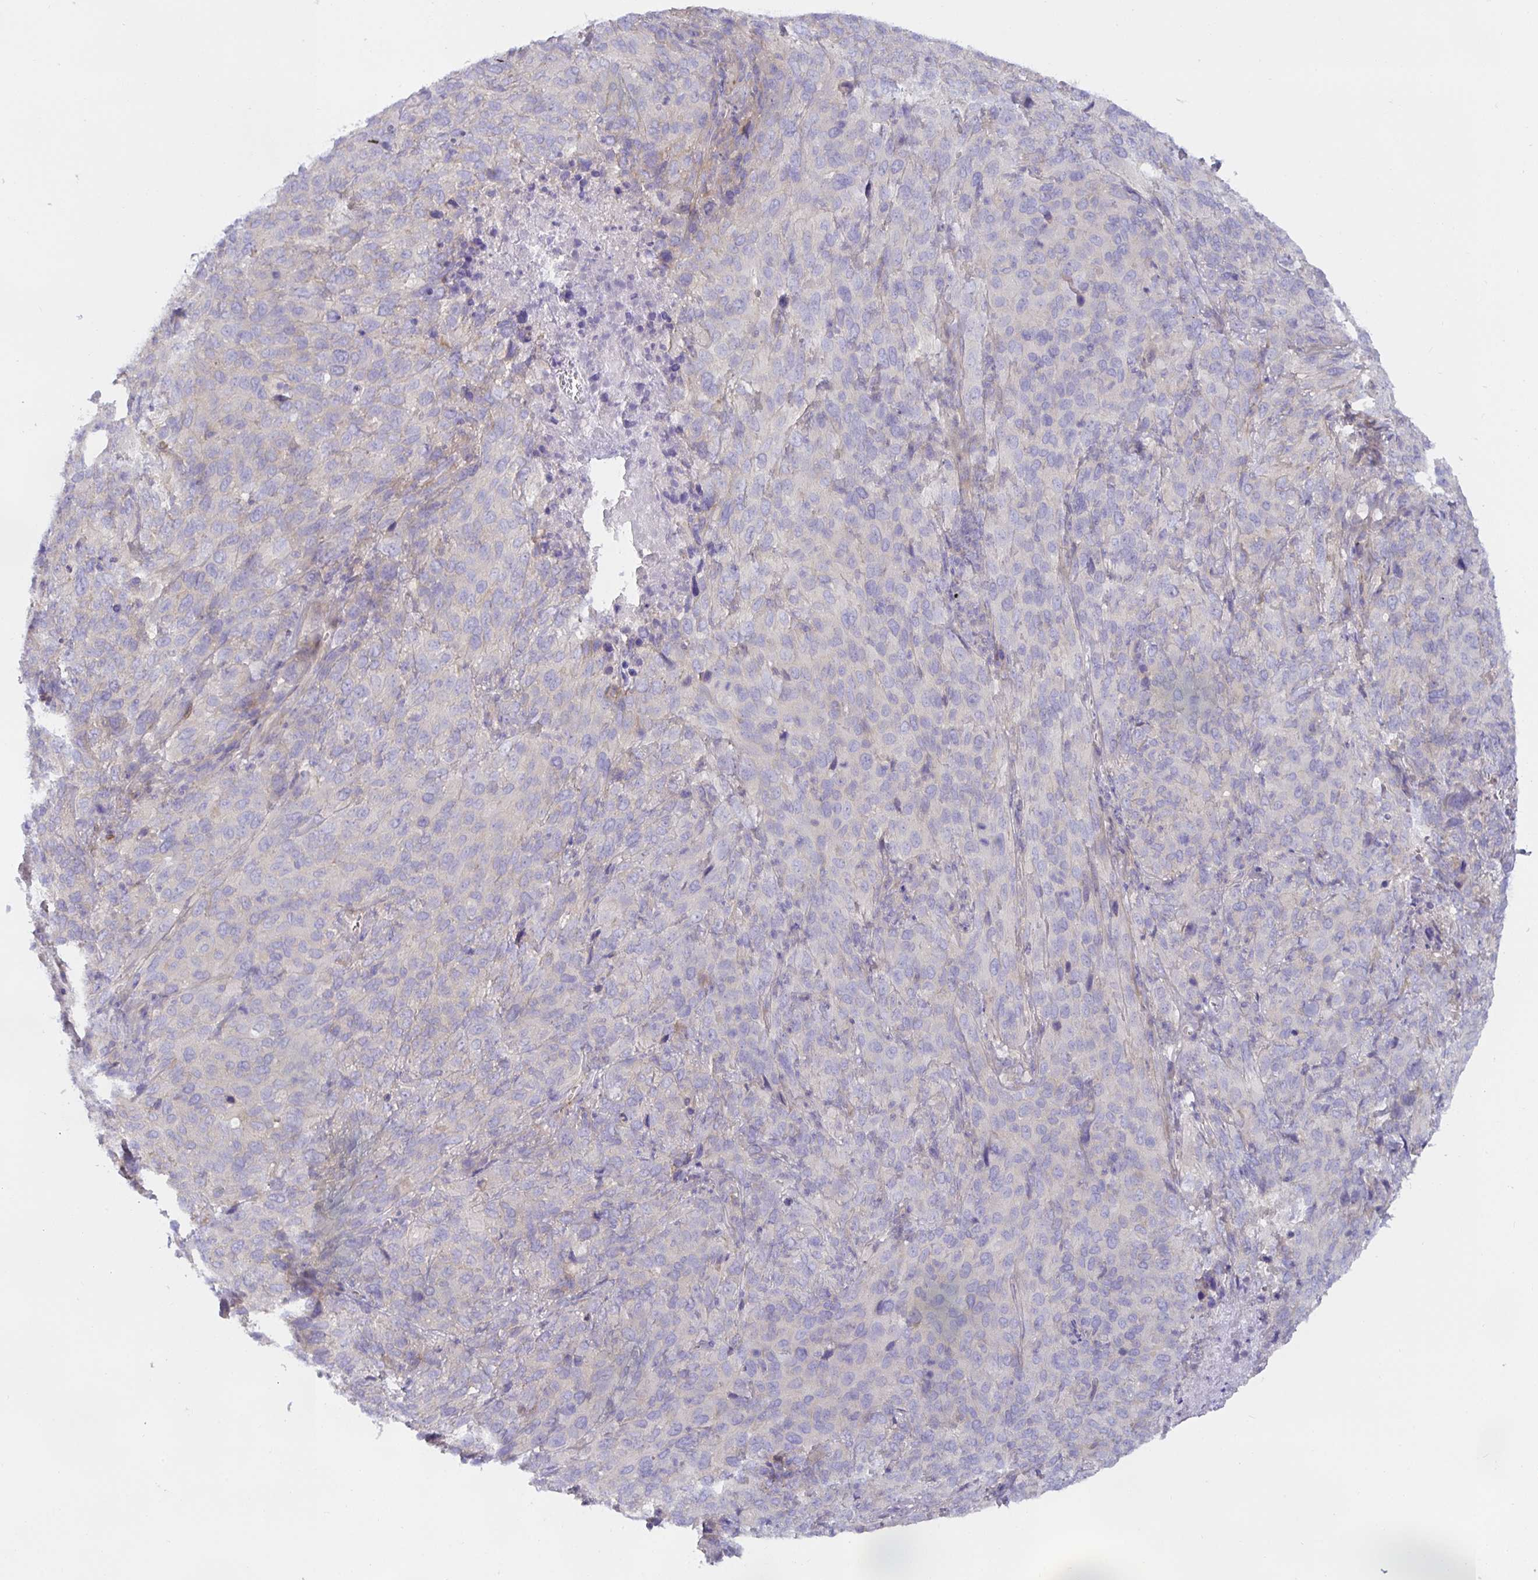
{"staining": {"intensity": "negative", "quantity": "none", "location": "none"}, "tissue": "cervical cancer", "cell_type": "Tumor cells", "image_type": "cancer", "snomed": [{"axis": "morphology", "description": "Squamous cell carcinoma, NOS"}, {"axis": "topography", "description": "Cervix"}], "caption": "The image displays no staining of tumor cells in squamous cell carcinoma (cervical). (DAB (3,3'-diaminobenzidine) IHC visualized using brightfield microscopy, high magnification).", "gene": "METTL22", "patient": {"sex": "female", "age": 51}}